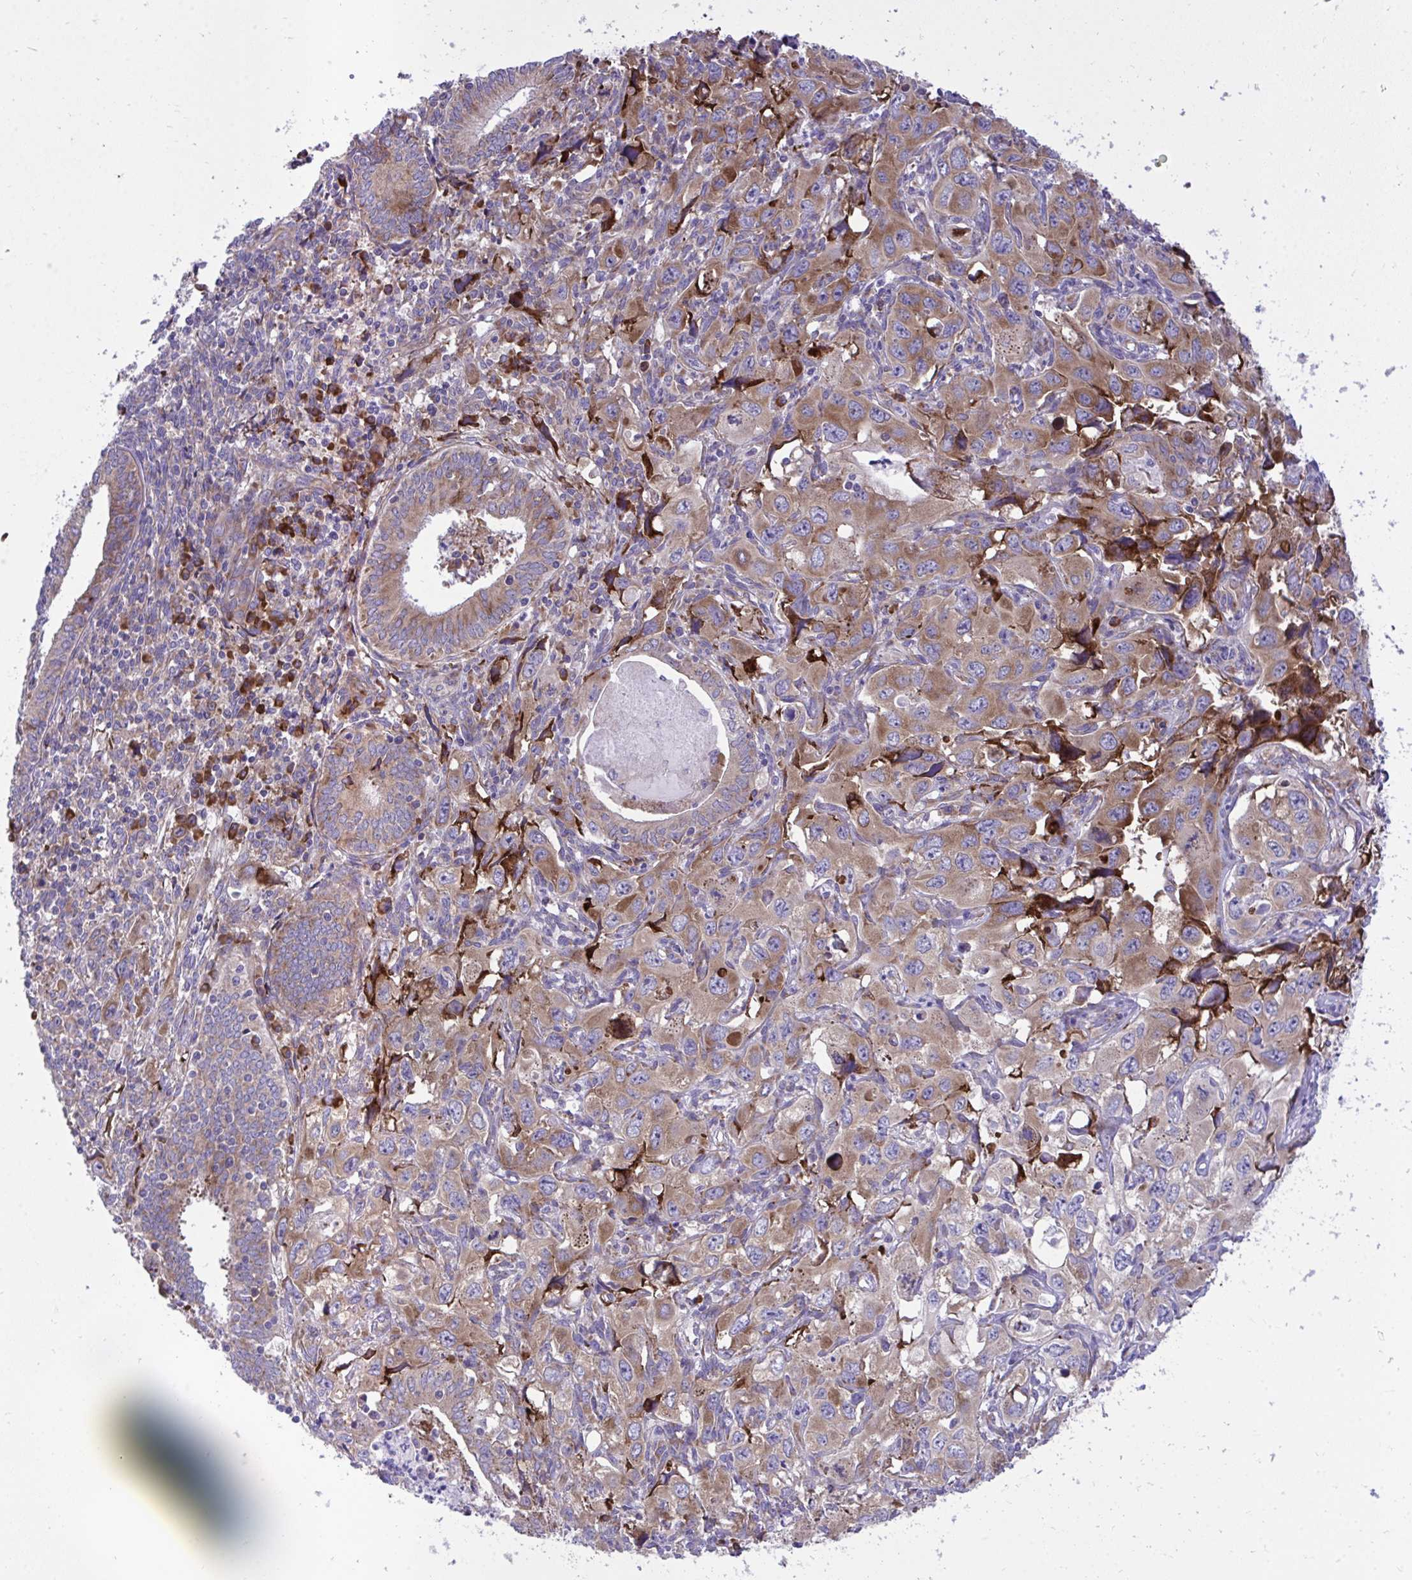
{"staining": {"intensity": "moderate", "quantity": ">75%", "location": "cytoplasmic/membranous"}, "tissue": "endometrial cancer", "cell_type": "Tumor cells", "image_type": "cancer", "snomed": [{"axis": "morphology", "description": "Adenocarcinoma, NOS"}, {"axis": "topography", "description": "Uterus"}], "caption": "Endometrial cancer (adenocarcinoma) stained for a protein demonstrates moderate cytoplasmic/membranous positivity in tumor cells. The protein of interest is shown in brown color, while the nuclei are stained blue.", "gene": "RPS15", "patient": {"sex": "female", "age": 62}}